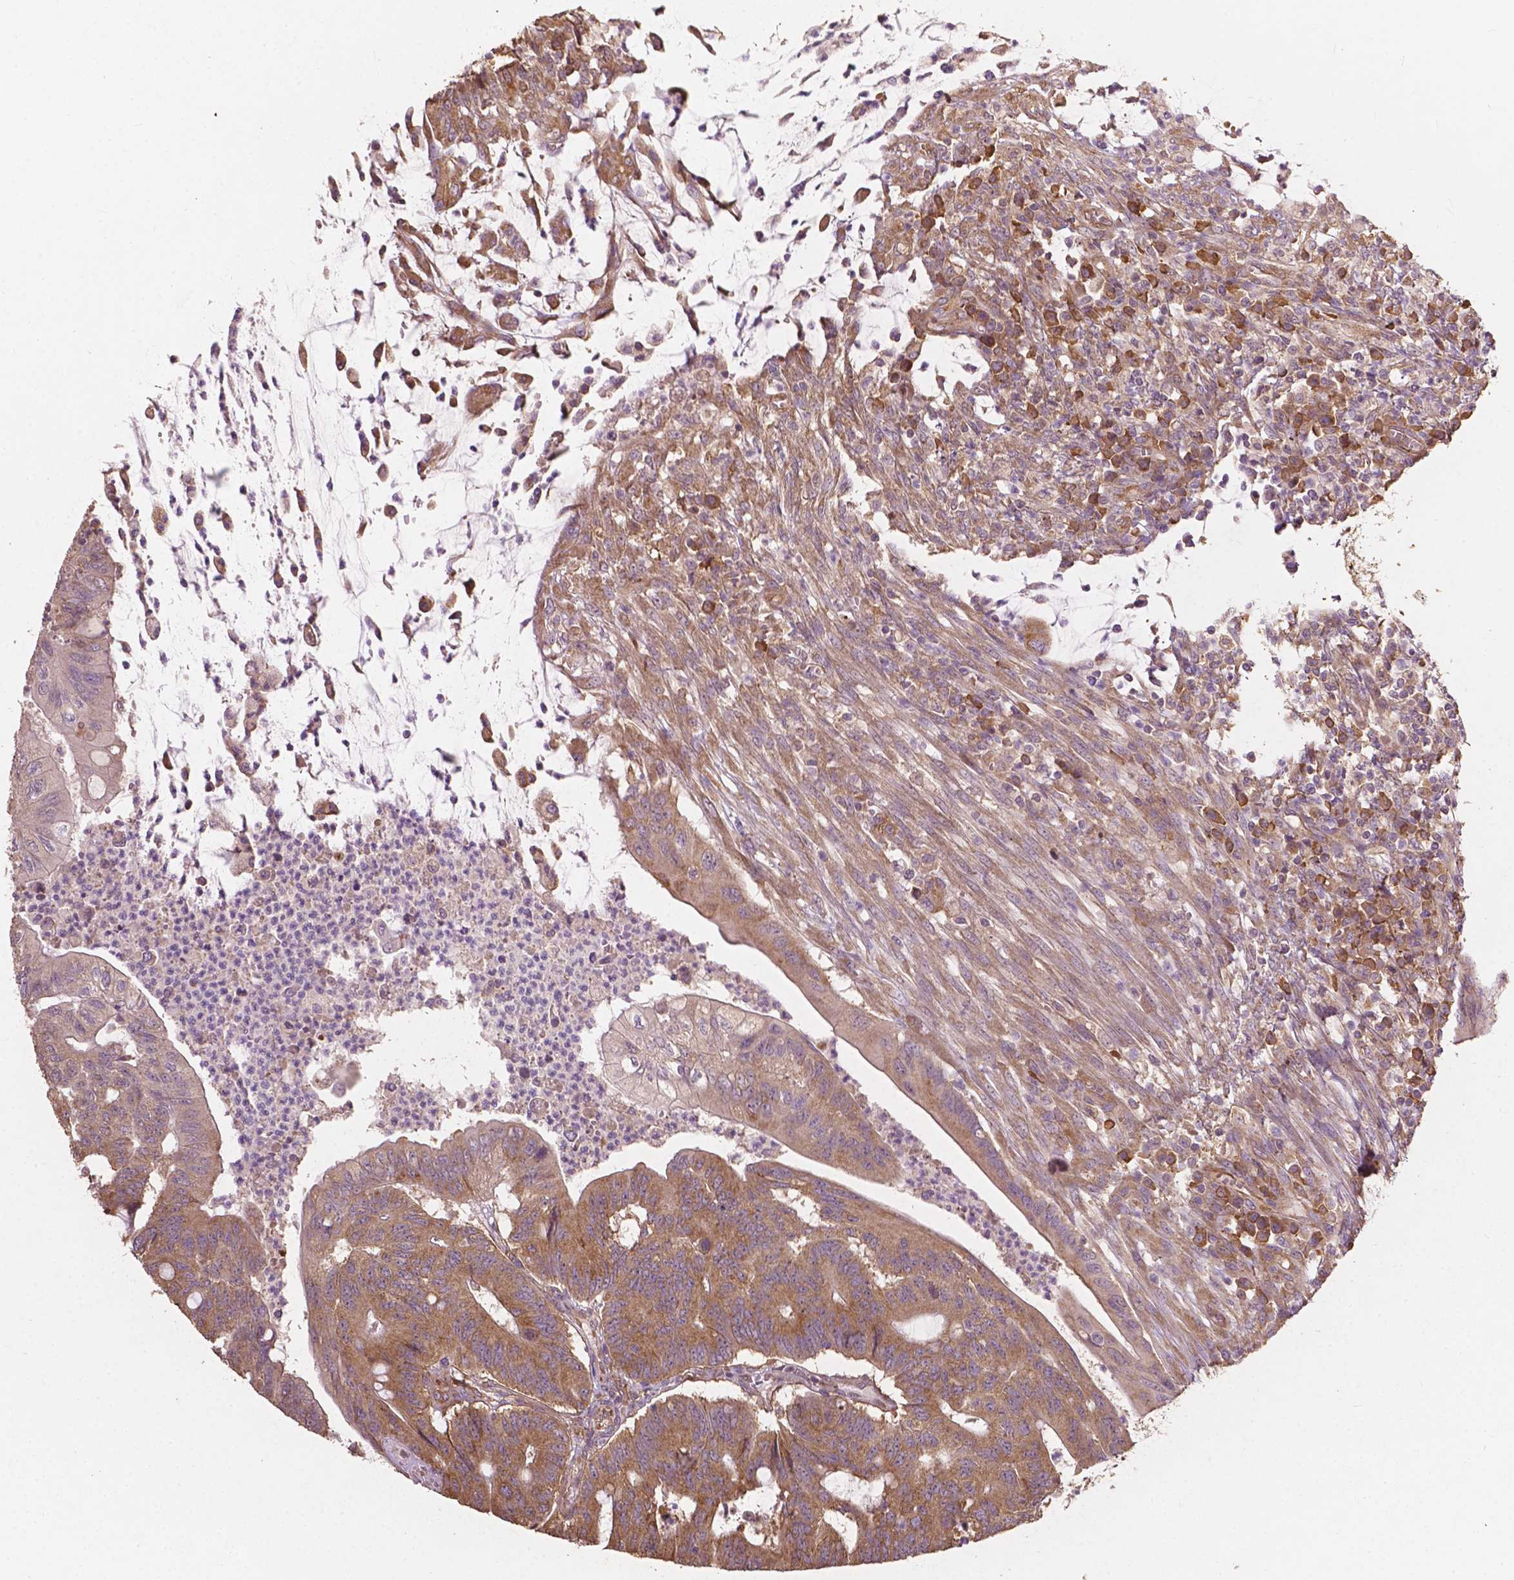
{"staining": {"intensity": "moderate", "quantity": ">75%", "location": "cytoplasmic/membranous"}, "tissue": "colorectal cancer", "cell_type": "Tumor cells", "image_type": "cancer", "snomed": [{"axis": "morphology", "description": "Adenocarcinoma, NOS"}, {"axis": "topography", "description": "Colon"}], "caption": "A histopathology image showing moderate cytoplasmic/membranous expression in about >75% of tumor cells in colorectal cancer, as visualized by brown immunohistochemical staining.", "gene": "G3BP1", "patient": {"sex": "male", "age": 65}}